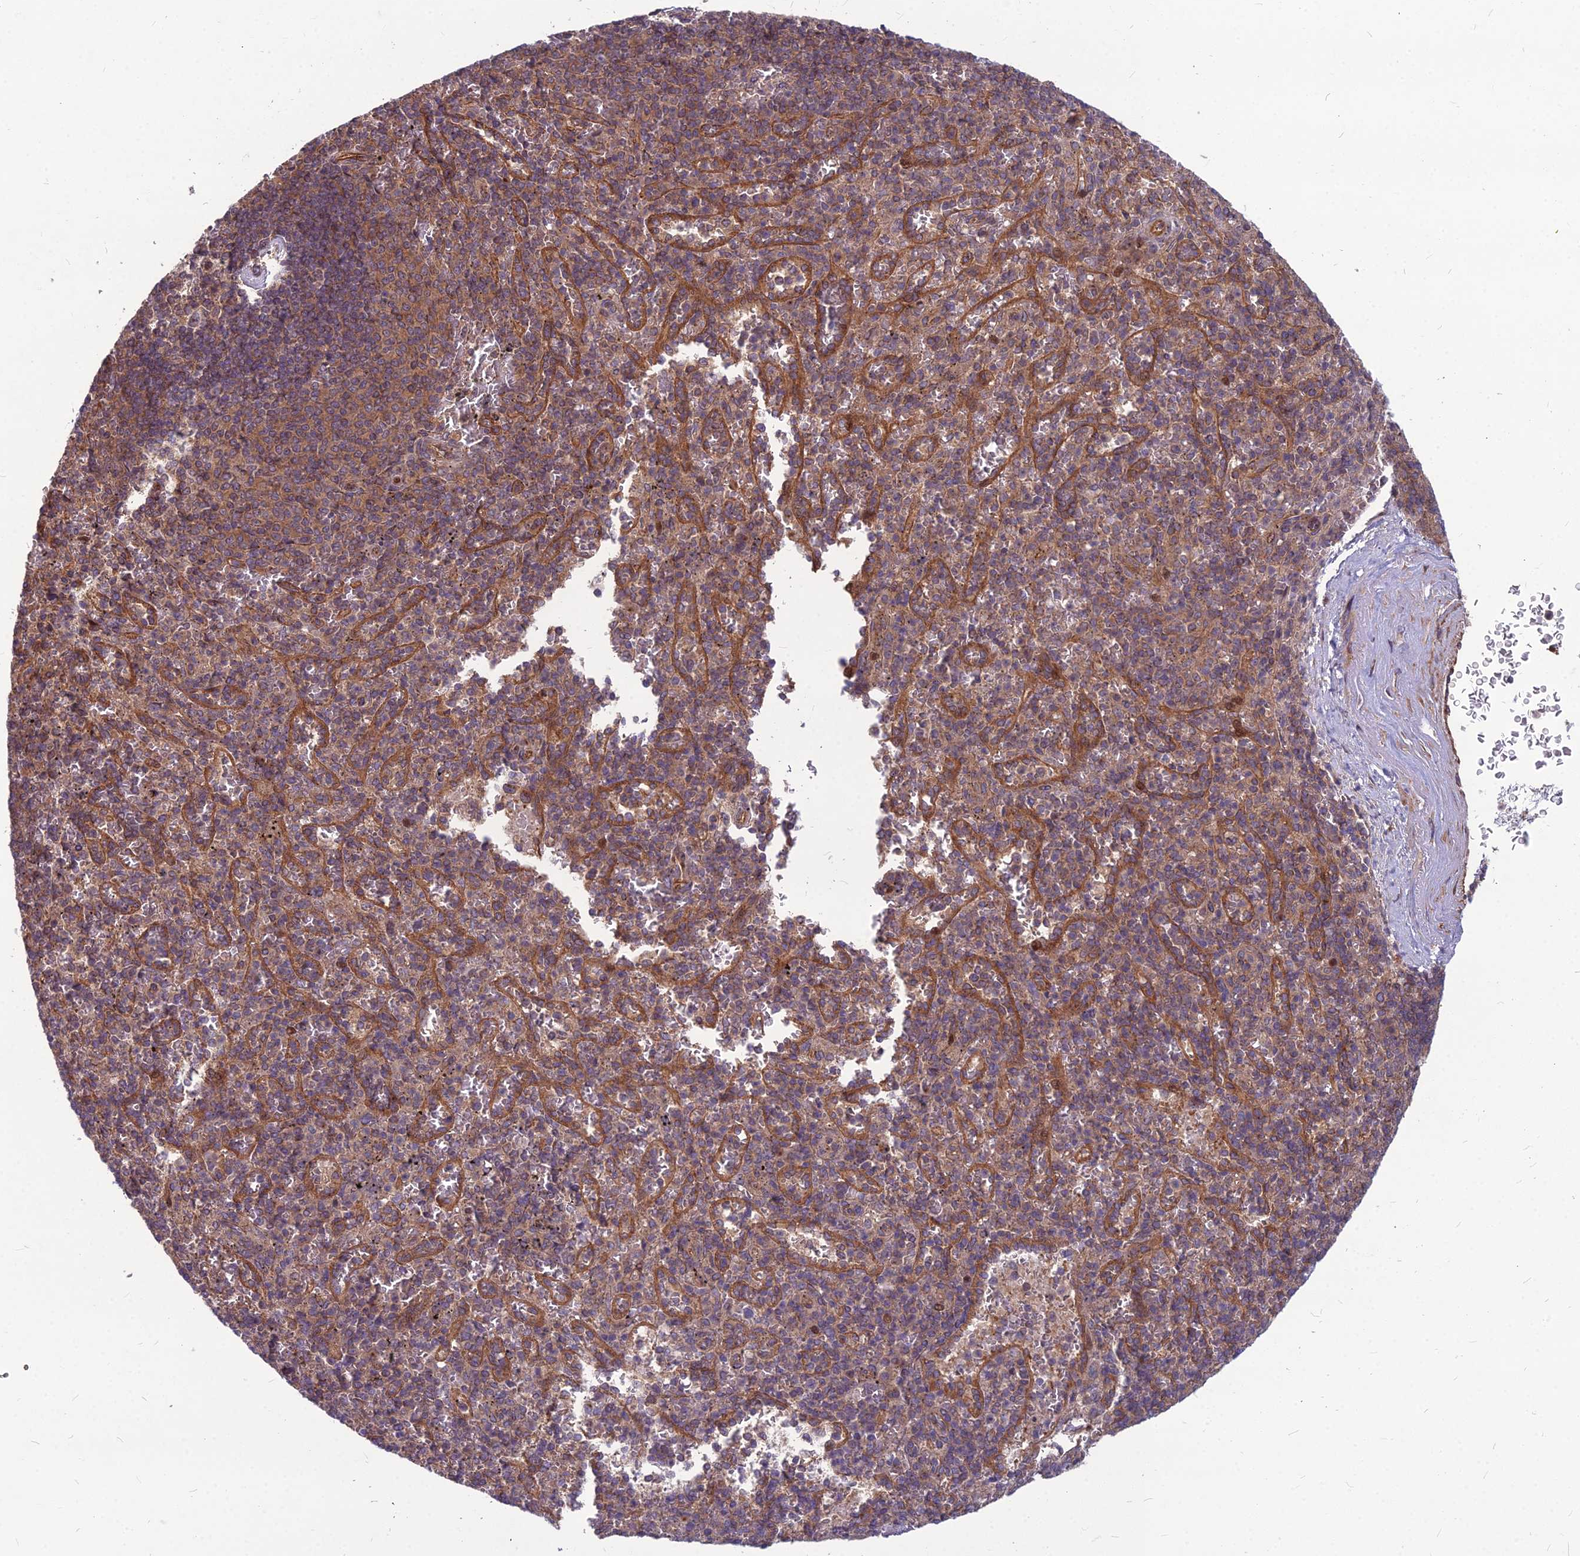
{"staining": {"intensity": "moderate", "quantity": "25%-75%", "location": "cytoplasmic/membranous"}, "tissue": "spleen", "cell_type": "Cells in red pulp", "image_type": "normal", "snomed": [{"axis": "morphology", "description": "Normal tissue, NOS"}, {"axis": "topography", "description": "Spleen"}], "caption": "This photomicrograph exhibits IHC staining of normal spleen, with medium moderate cytoplasmic/membranous staining in approximately 25%-75% of cells in red pulp.", "gene": "MFSD8", "patient": {"sex": "male", "age": 82}}